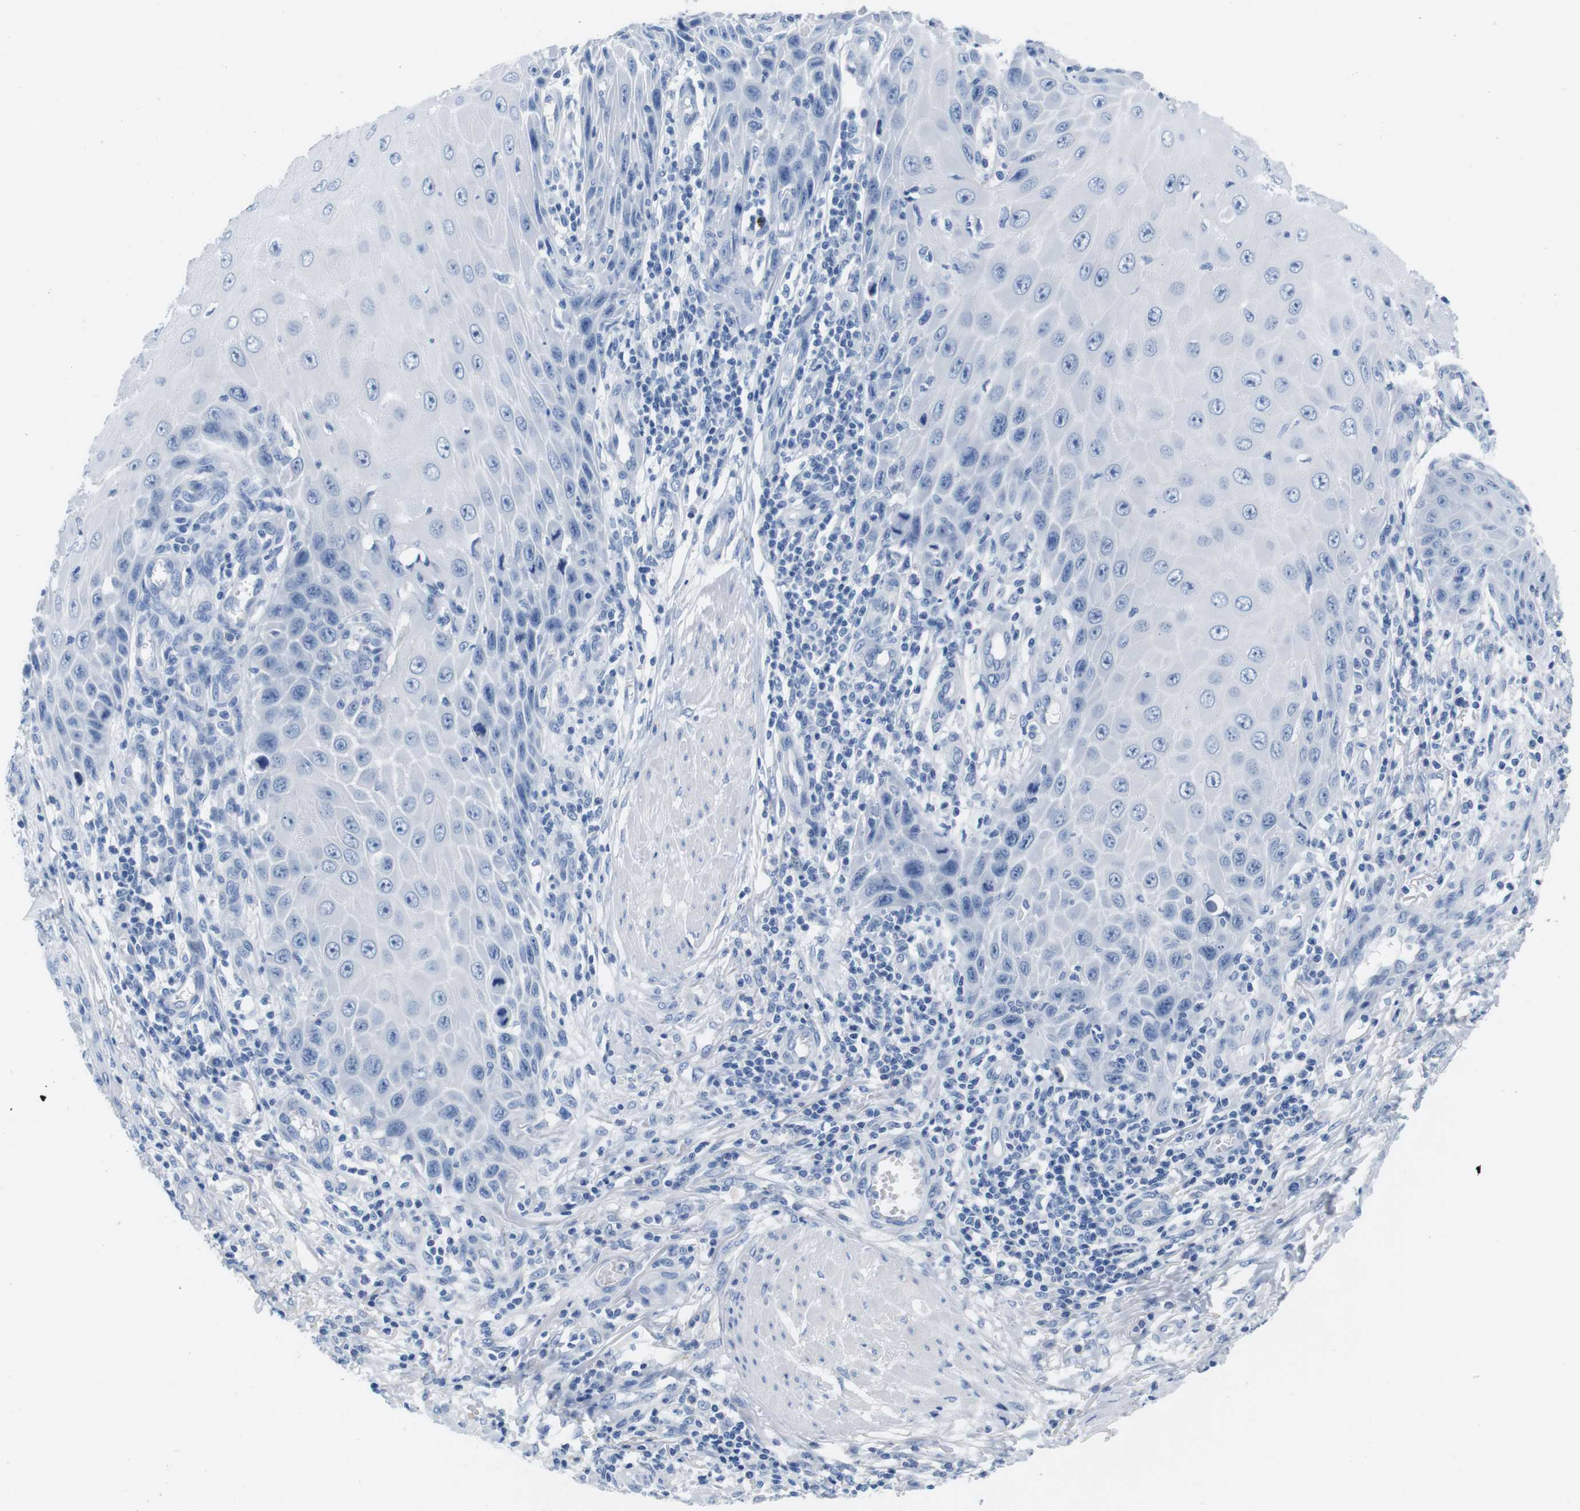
{"staining": {"intensity": "negative", "quantity": "none", "location": "none"}, "tissue": "skin cancer", "cell_type": "Tumor cells", "image_type": "cancer", "snomed": [{"axis": "morphology", "description": "Squamous cell carcinoma, NOS"}, {"axis": "topography", "description": "Skin"}], "caption": "High power microscopy photomicrograph of an IHC histopathology image of skin squamous cell carcinoma, revealing no significant positivity in tumor cells.", "gene": "MAP6", "patient": {"sex": "female", "age": 73}}